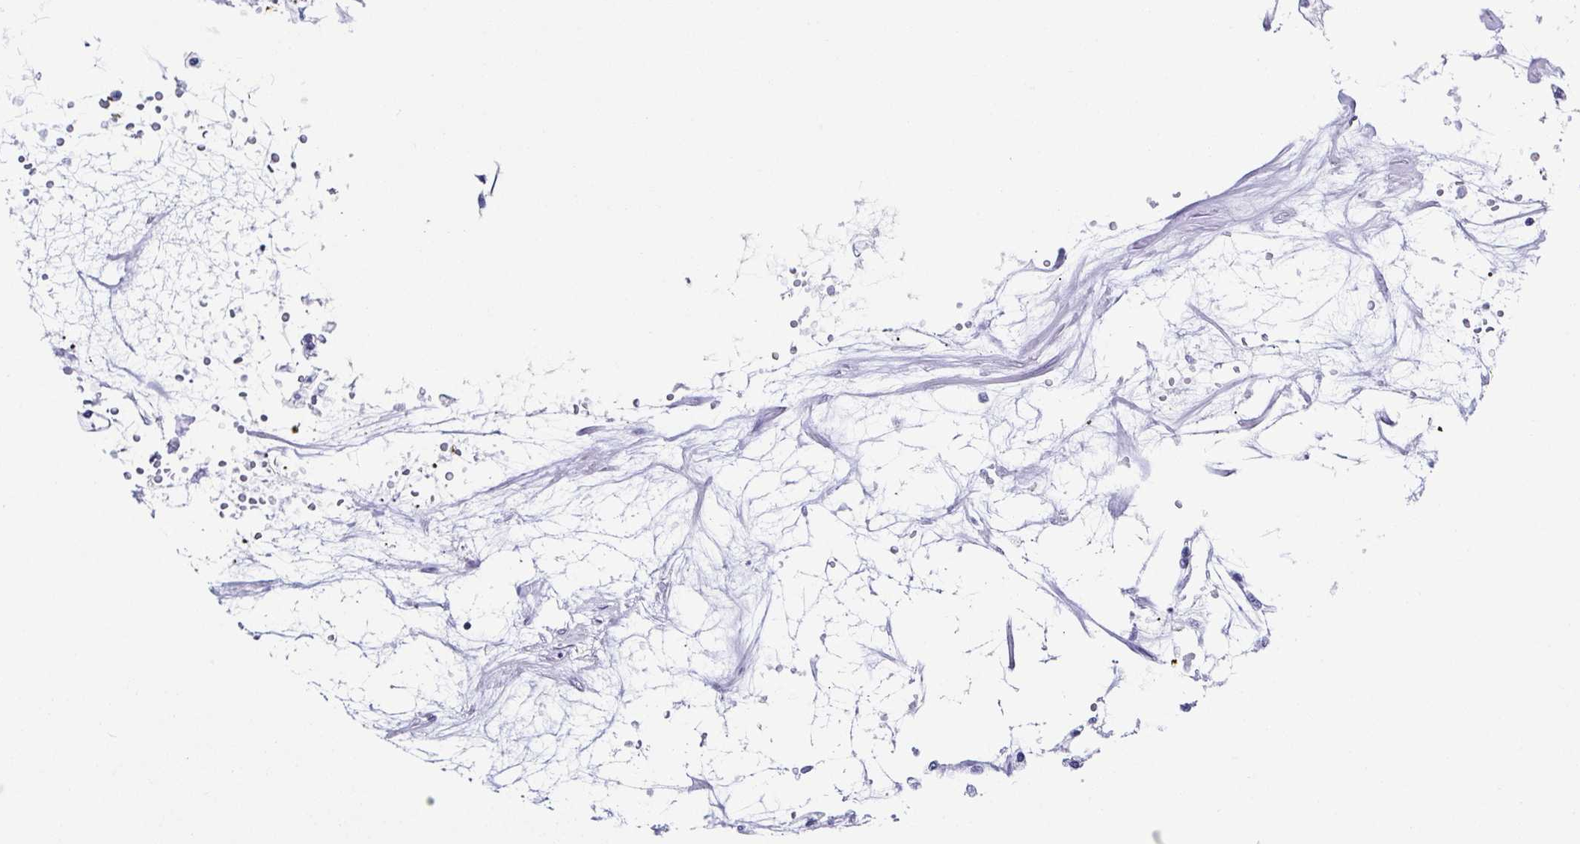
{"staining": {"intensity": "negative", "quantity": "none", "location": "none"}, "tissue": "renal cancer", "cell_type": "Tumor cells", "image_type": "cancer", "snomed": [{"axis": "morphology", "description": "Adenocarcinoma, NOS"}, {"axis": "topography", "description": "Kidney"}], "caption": "Histopathology image shows no significant protein positivity in tumor cells of renal cancer (adenocarcinoma).", "gene": "TNNT2", "patient": {"sex": "female", "age": 59}}